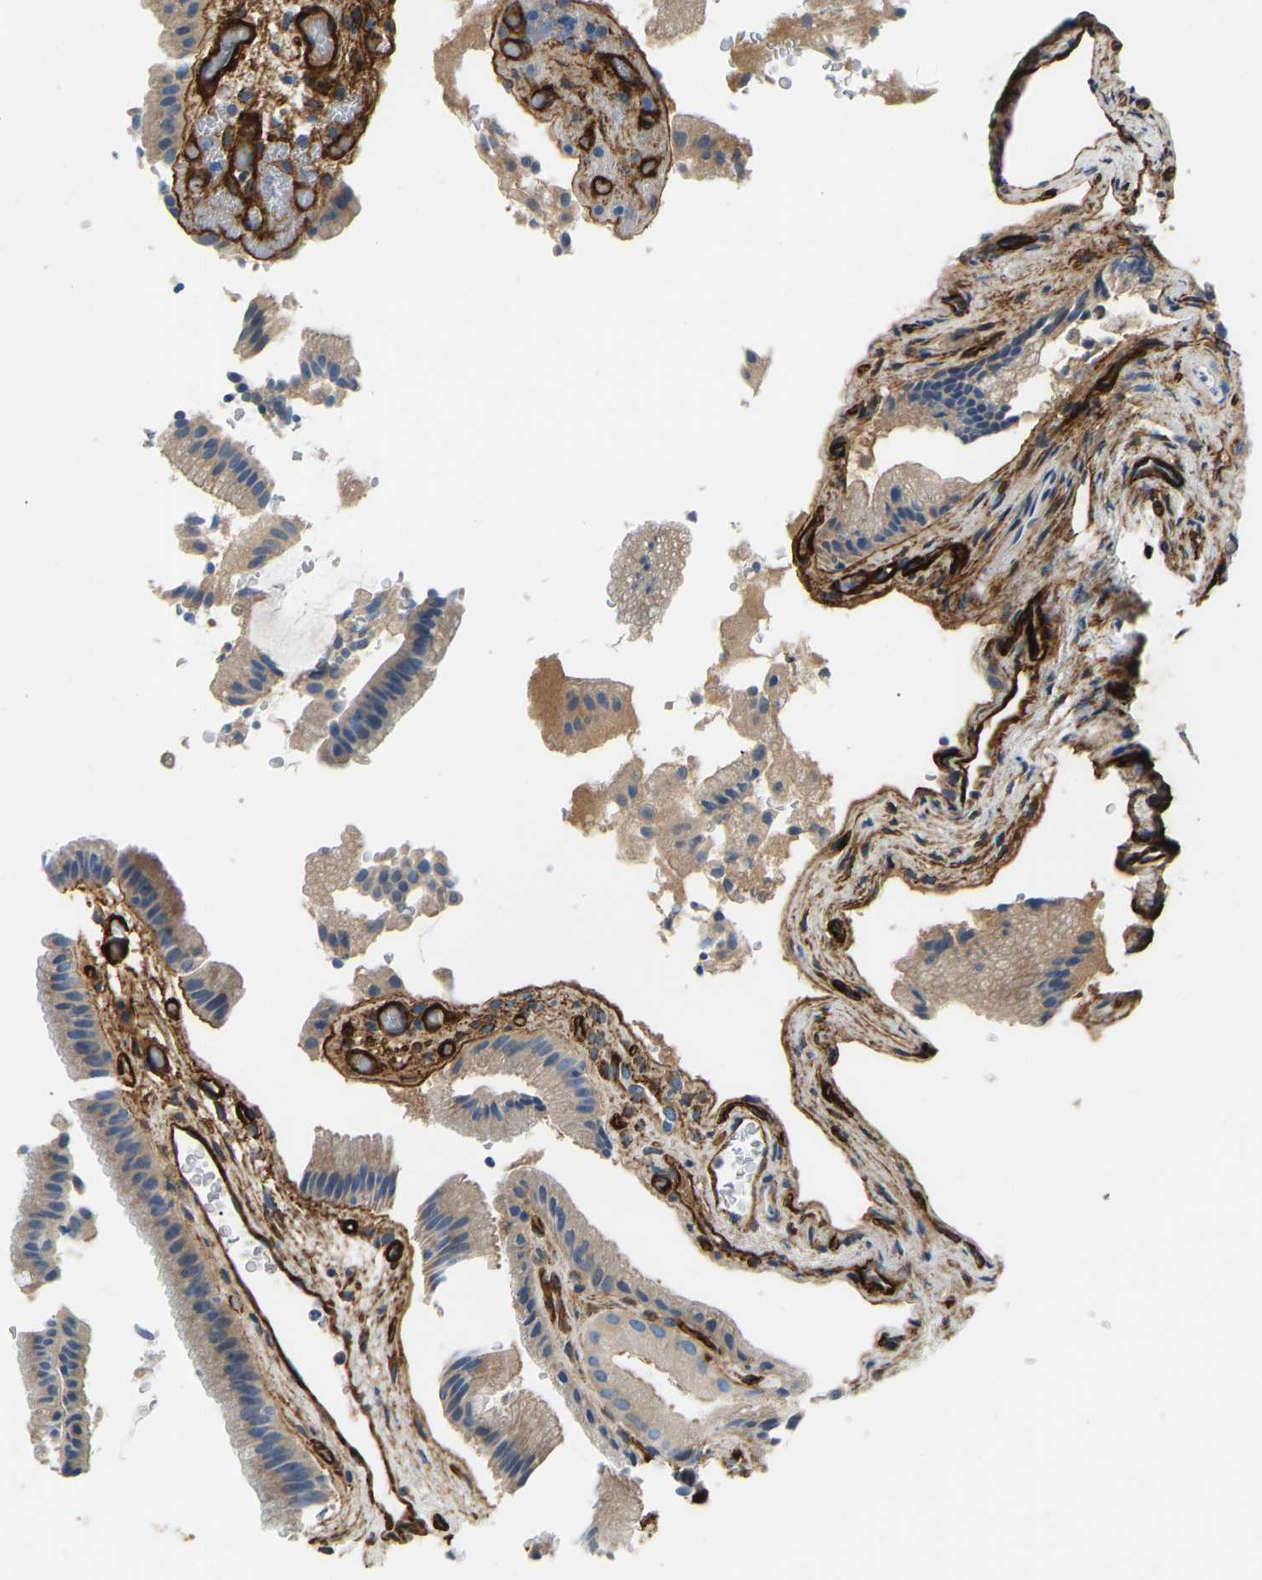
{"staining": {"intensity": "moderate", "quantity": ">75%", "location": "cytoplasmic/membranous"}, "tissue": "gallbladder", "cell_type": "Glandular cells", "image_type": "normal", "snomed": [{"axis": "morphology", "description": "Normal tissue, NOS"}, {"axis": "topography", "description": "Gallbladder"}], "caption": "Gallbladder stained with IHC exhibits moderate cytoplasmic/membranous positivity in about >75% of glandular cells.", "gene": "COL15A1", "patient": {"sex": "male", "age": 49}}